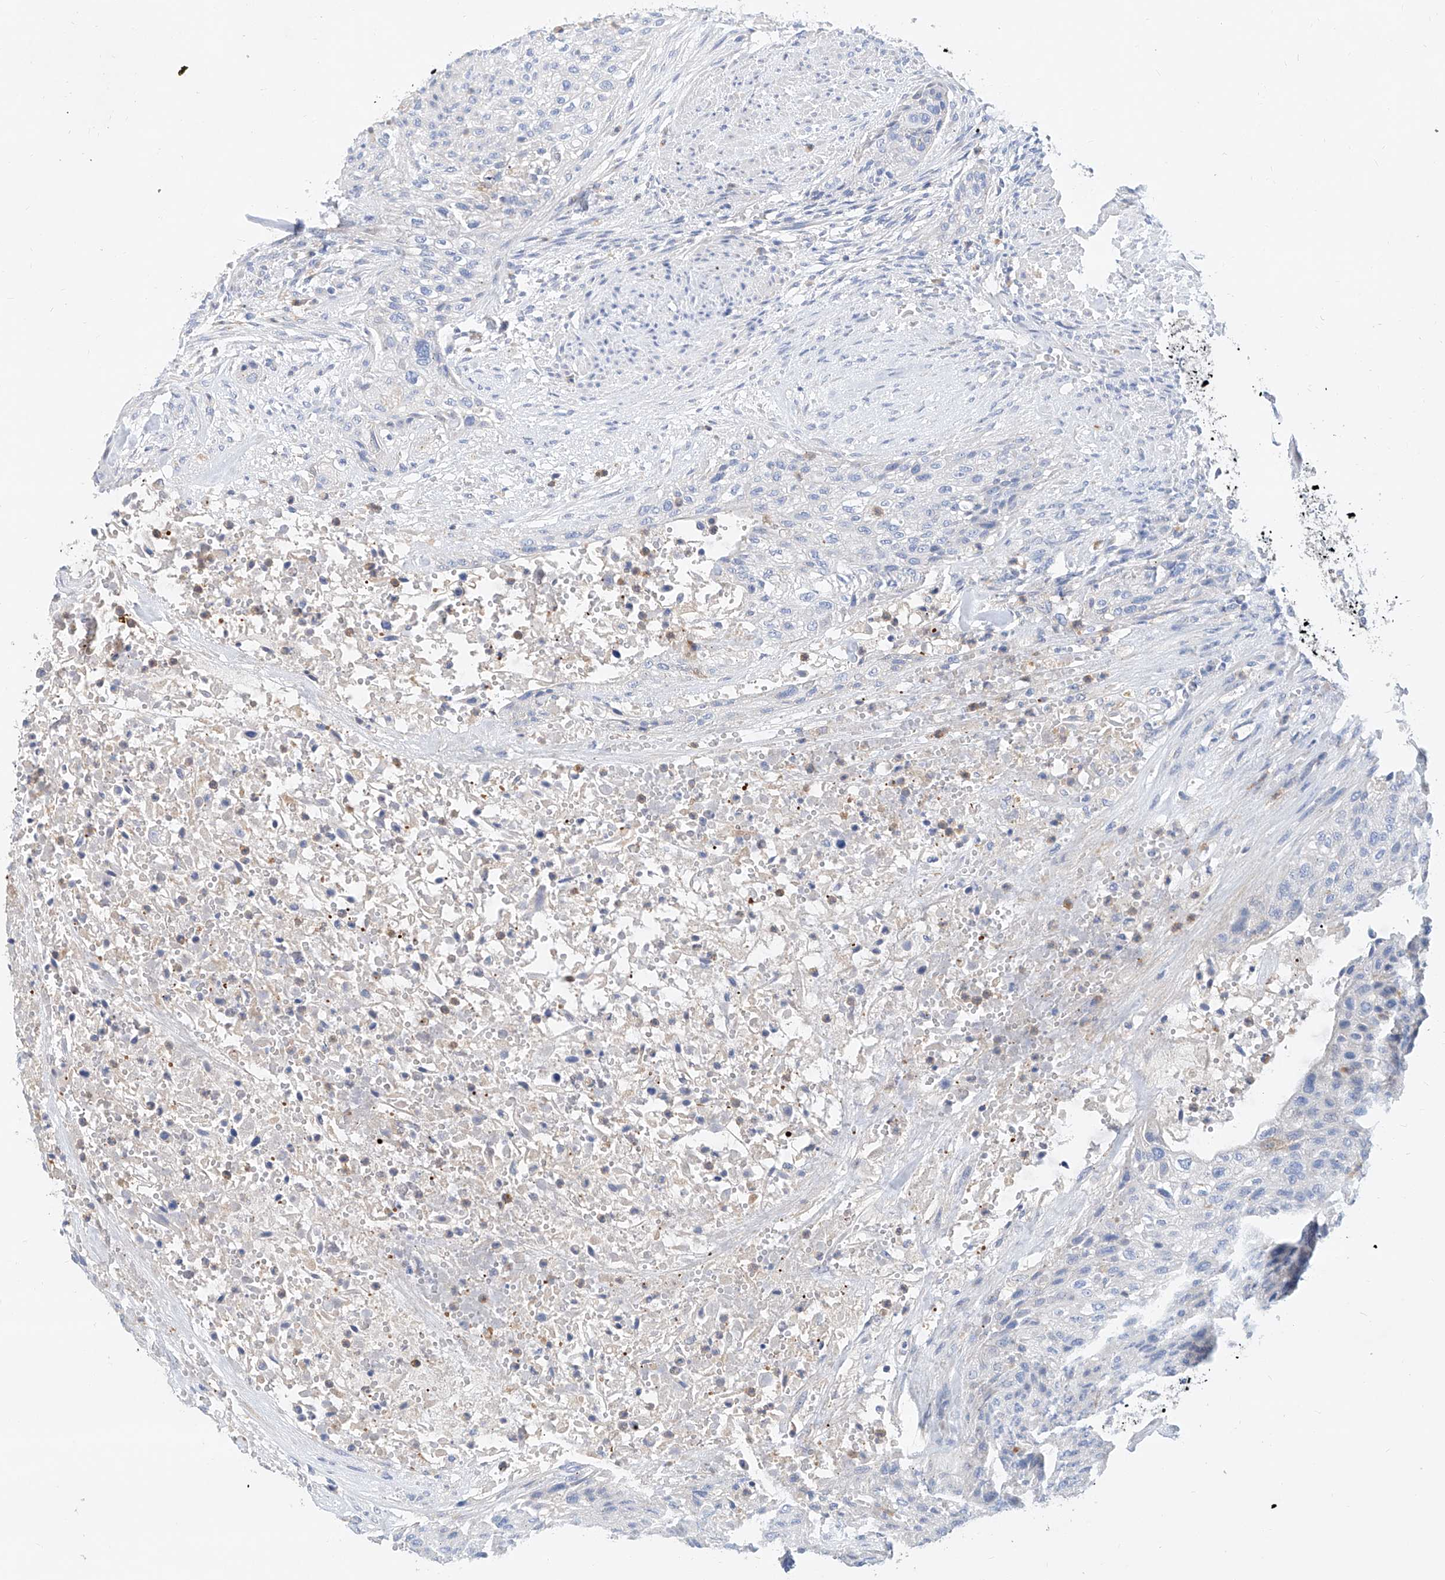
{"staining": {"intensity": "negative", "quantity": "none", "location": "none"}, "tissue": "urothelial cancer", "cell_type": "Tumor cells", "image_type": "cancer", "snomed": [{"axis": "morphology", "description": "Urothelial carcinoma, High grade"}, {"axis": "topography", "description": "Urinary bladder"}], "caption": "Urothelial cancer stained for a protein using immunohistochemistry shows no positivity tumor cells.", "gene": "SLC25A29", "patient": {"sex": "male", "age": 35}}